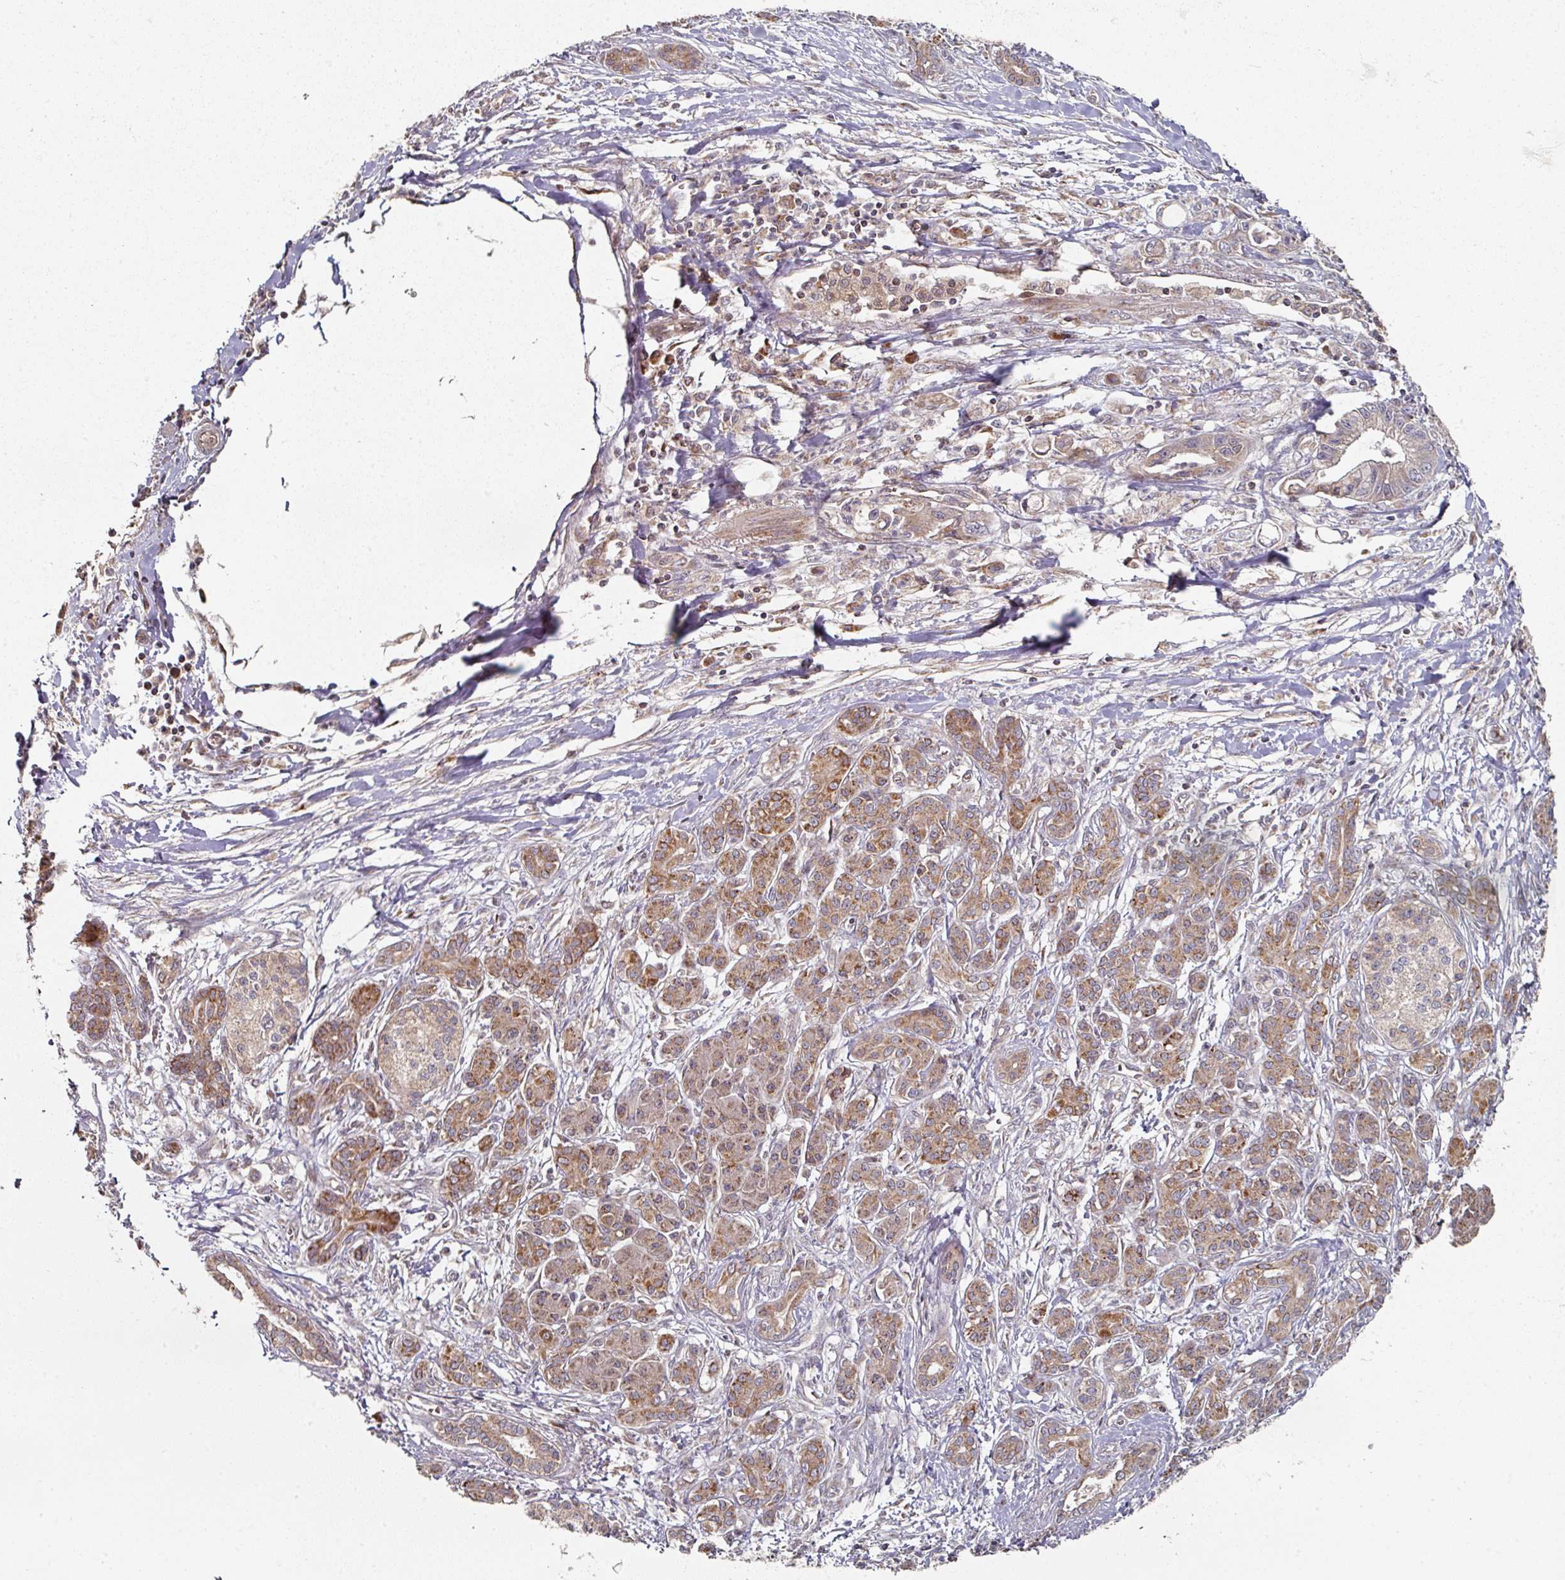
{"staining": {"intensity": "negative", "quantity": "none", "location": "none"}, "tissue": "pancreatic cancer", "cell_type": "Tumor cells", "image_type": "cancer", "snomed": [{"axis": "morphology", "description": "Adenocarcinoma, NOS"}, {"axis": "topography", "description": "Pancreas"}], "caption": "Immunohistochemistry micrograph of neoplastic tissue: pancreatic cancer (adenocarcinoma) stained with DAB (3,3'-diaminobenzidine) exhibits no significant protein staining in tumor cells.", "gene": "DNAJC7", "patient": {"sex": "male", "age": 61}}